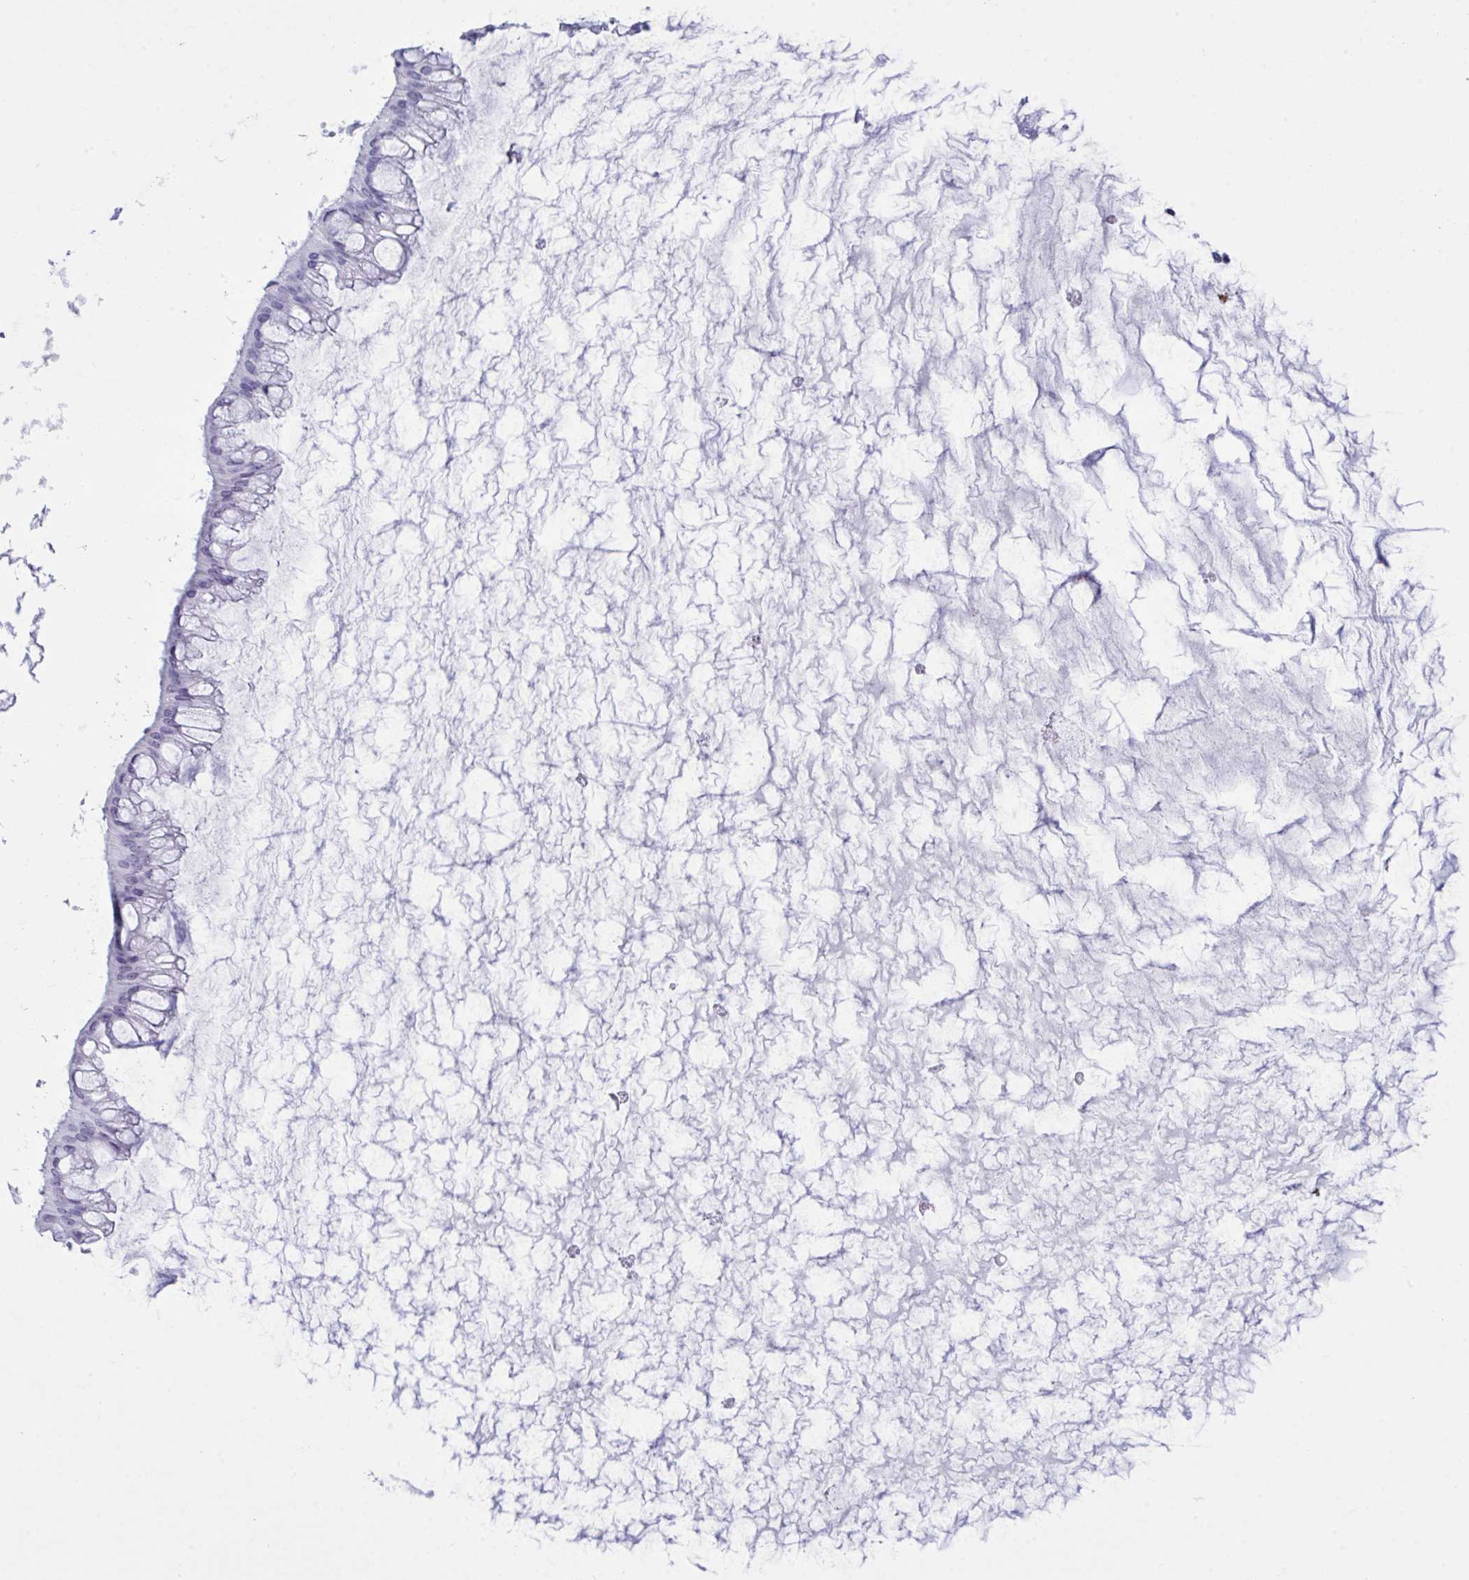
{"staining": {"intensity": "negative", "quantity": "none", "location": "none"}, "tissue": "ovarian cancer", "cell_type": "Tumor cells", "image_type": "cancer", "snomed": [{"axis": "morphology", "description": "Cystadenocarcinoma, mucinous, NOS"}, {"axis": "topography", "description": "Ovary"}], "caption": "Tumor cells show no significant protein expression in ovarian cancer (mucinous cystadenocarcinoma). Brightfield microscopy of IHC stained with DAB (3,3'-diaminobenzidine) (brown) and hematoxylin (blue), captured at high magnification.", "gene": "ELN", "patient": {"sex": "female", "age": 73}}